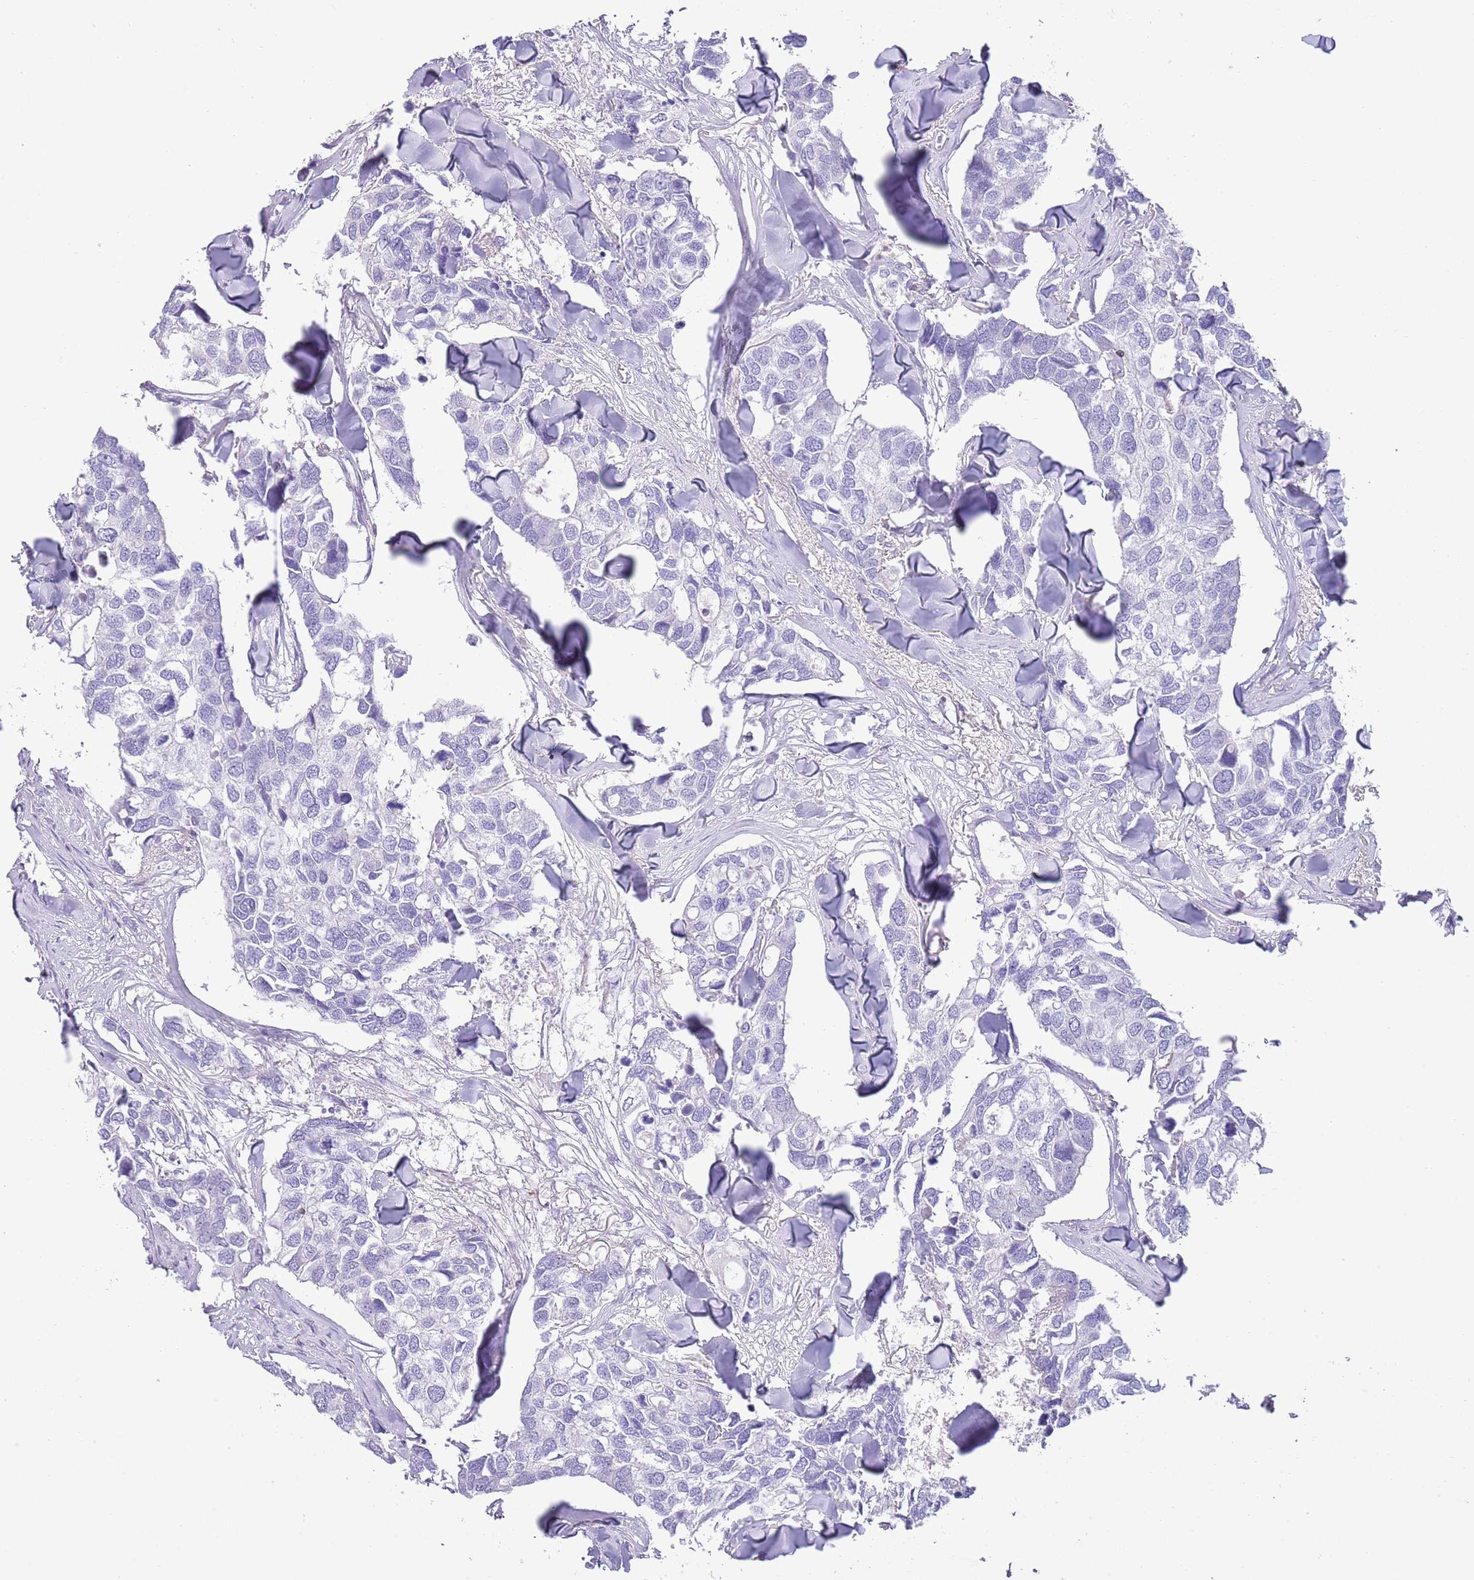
{"staining": {"intensity": "negative", "quantity": "none", "location": "none"}, "tissue": "breast cancer", "cell_type": "Tumor cells", "image_type": "cancer", "snomed": [{"axis": "morphology", "description": "Duct carcinoma"}, {"axis": "topography", "description": "Breast"}], "caption": "This is an IHC histopathology image of breast cancer. There is no expression in tumor cells.", "gene": "OR4Q3", "patient": {"sex": "female", "age": 83}}